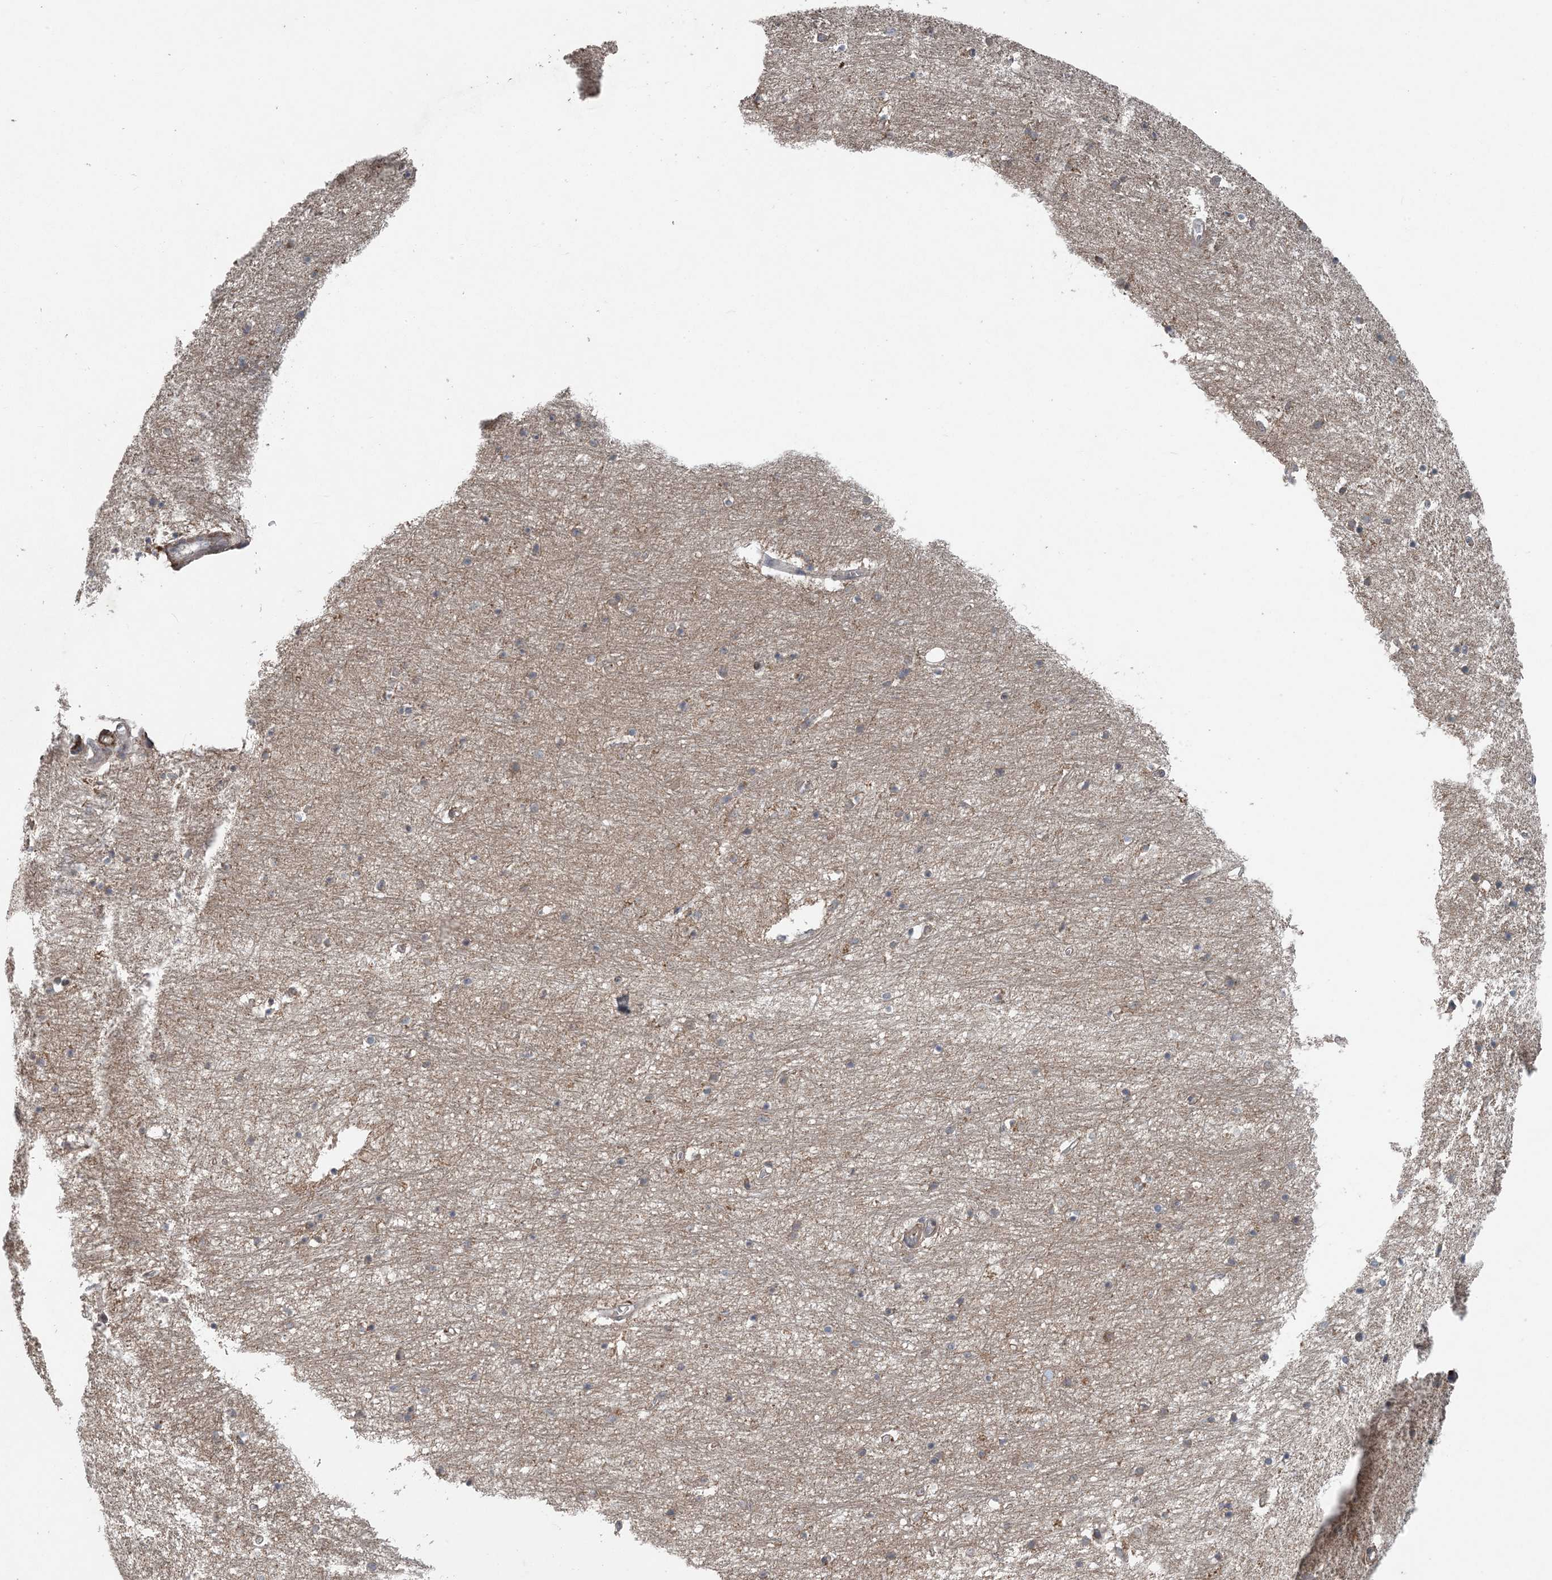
{"staining": {"intensity": "negative", "quantity": "none", "location": "none"}, "tissue": "hippocampus", "cell_type": "Glial cells", "image_type": "normal", "snomed": [{"axis": "morphology", "description": "Normal tissue, NOS"}, {"axis": "topography", "description": "Hippocampus"}], "caption": "Immunohistochemical staining of unremarkable human hippocampus displays no significant expression in glial cells.", "gene": "MYO9B", "patient": {"sex": "female", "age": 64}}